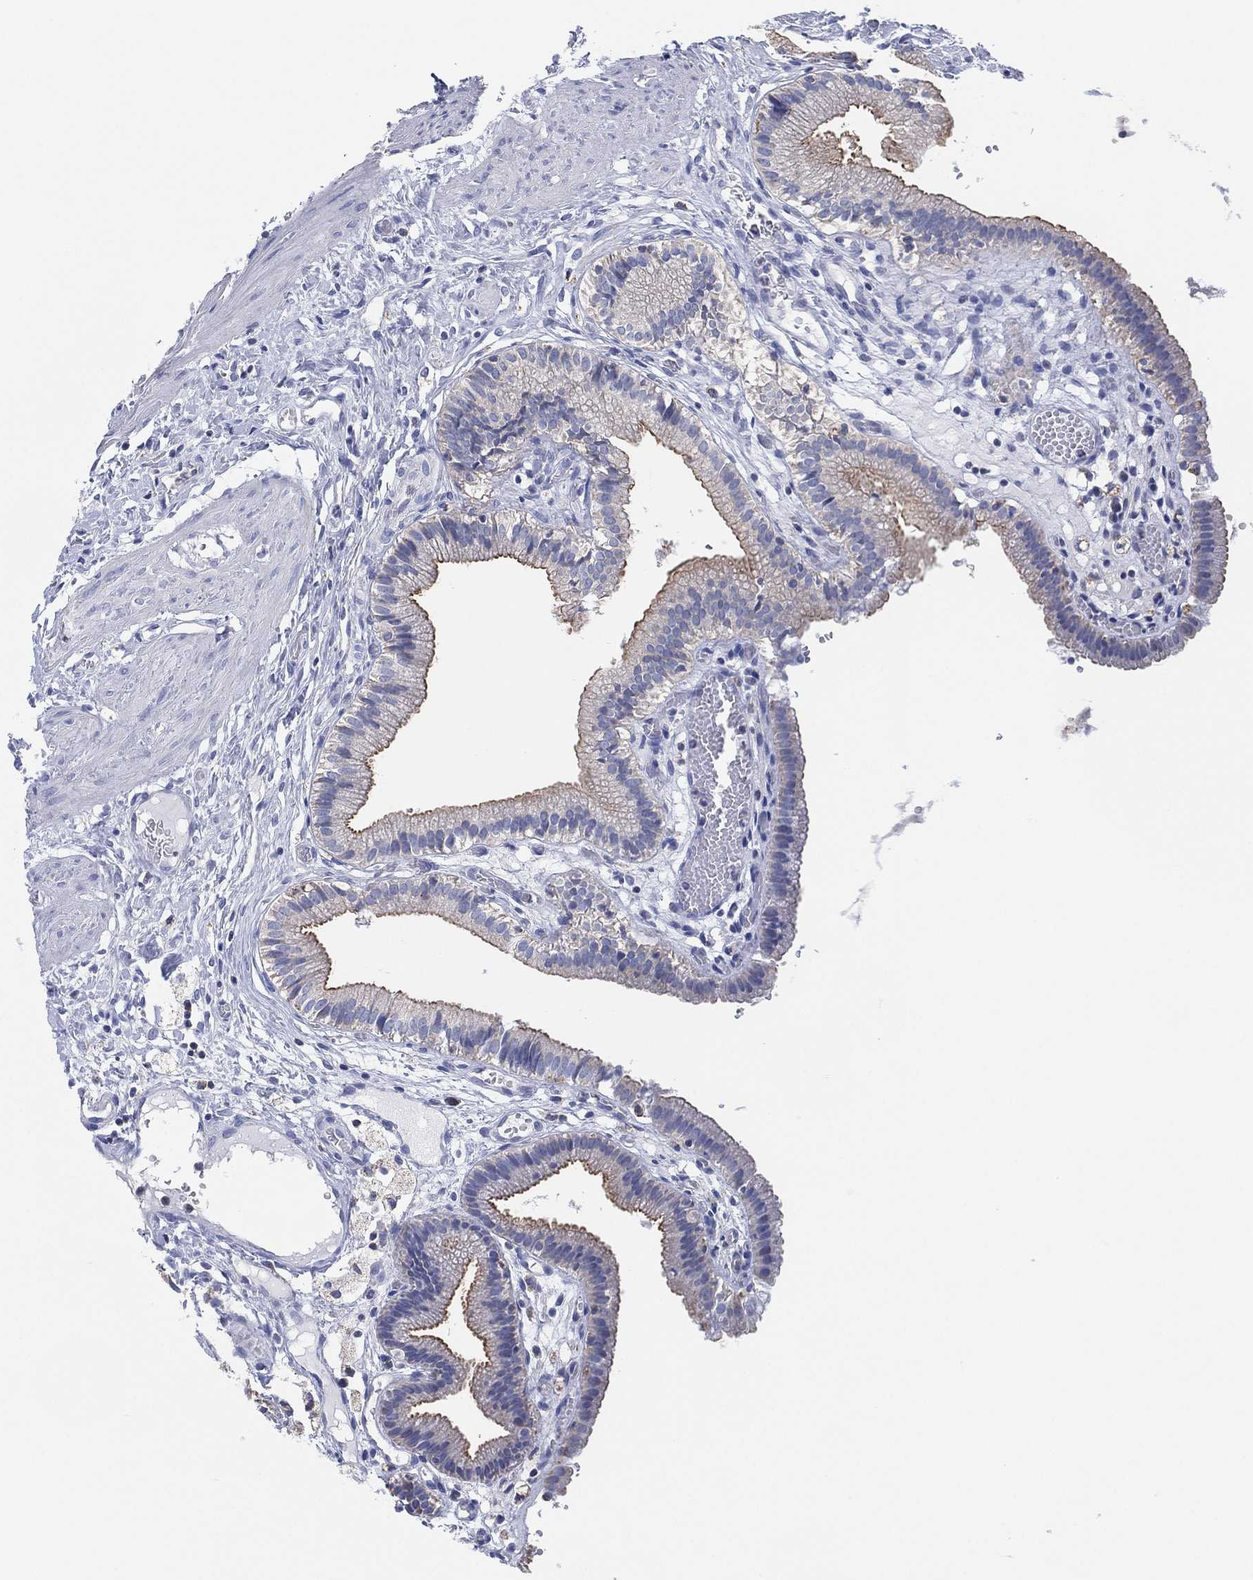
{"staining": {"intensity": "strong", "quantity": "25%-75%", "location": "cytoplasmic/membranous"}, "tissue": "gallbladder", "cell_type": "Glandular cells", "image_type": "normal", "snomed": [{"axis": "morphology", "description": "Normal tissue, NOS"}, {"axis": "topography", "description": "Gallbladder"}], "caption": "The histopathology image displays staining of unremarkable gallbladder, revealing strong cytoplasmic/membranous protein positivity (brown color) within glandular cells.", "gene": "CFTR", "patient": {"sex": "female", "age": 24}}